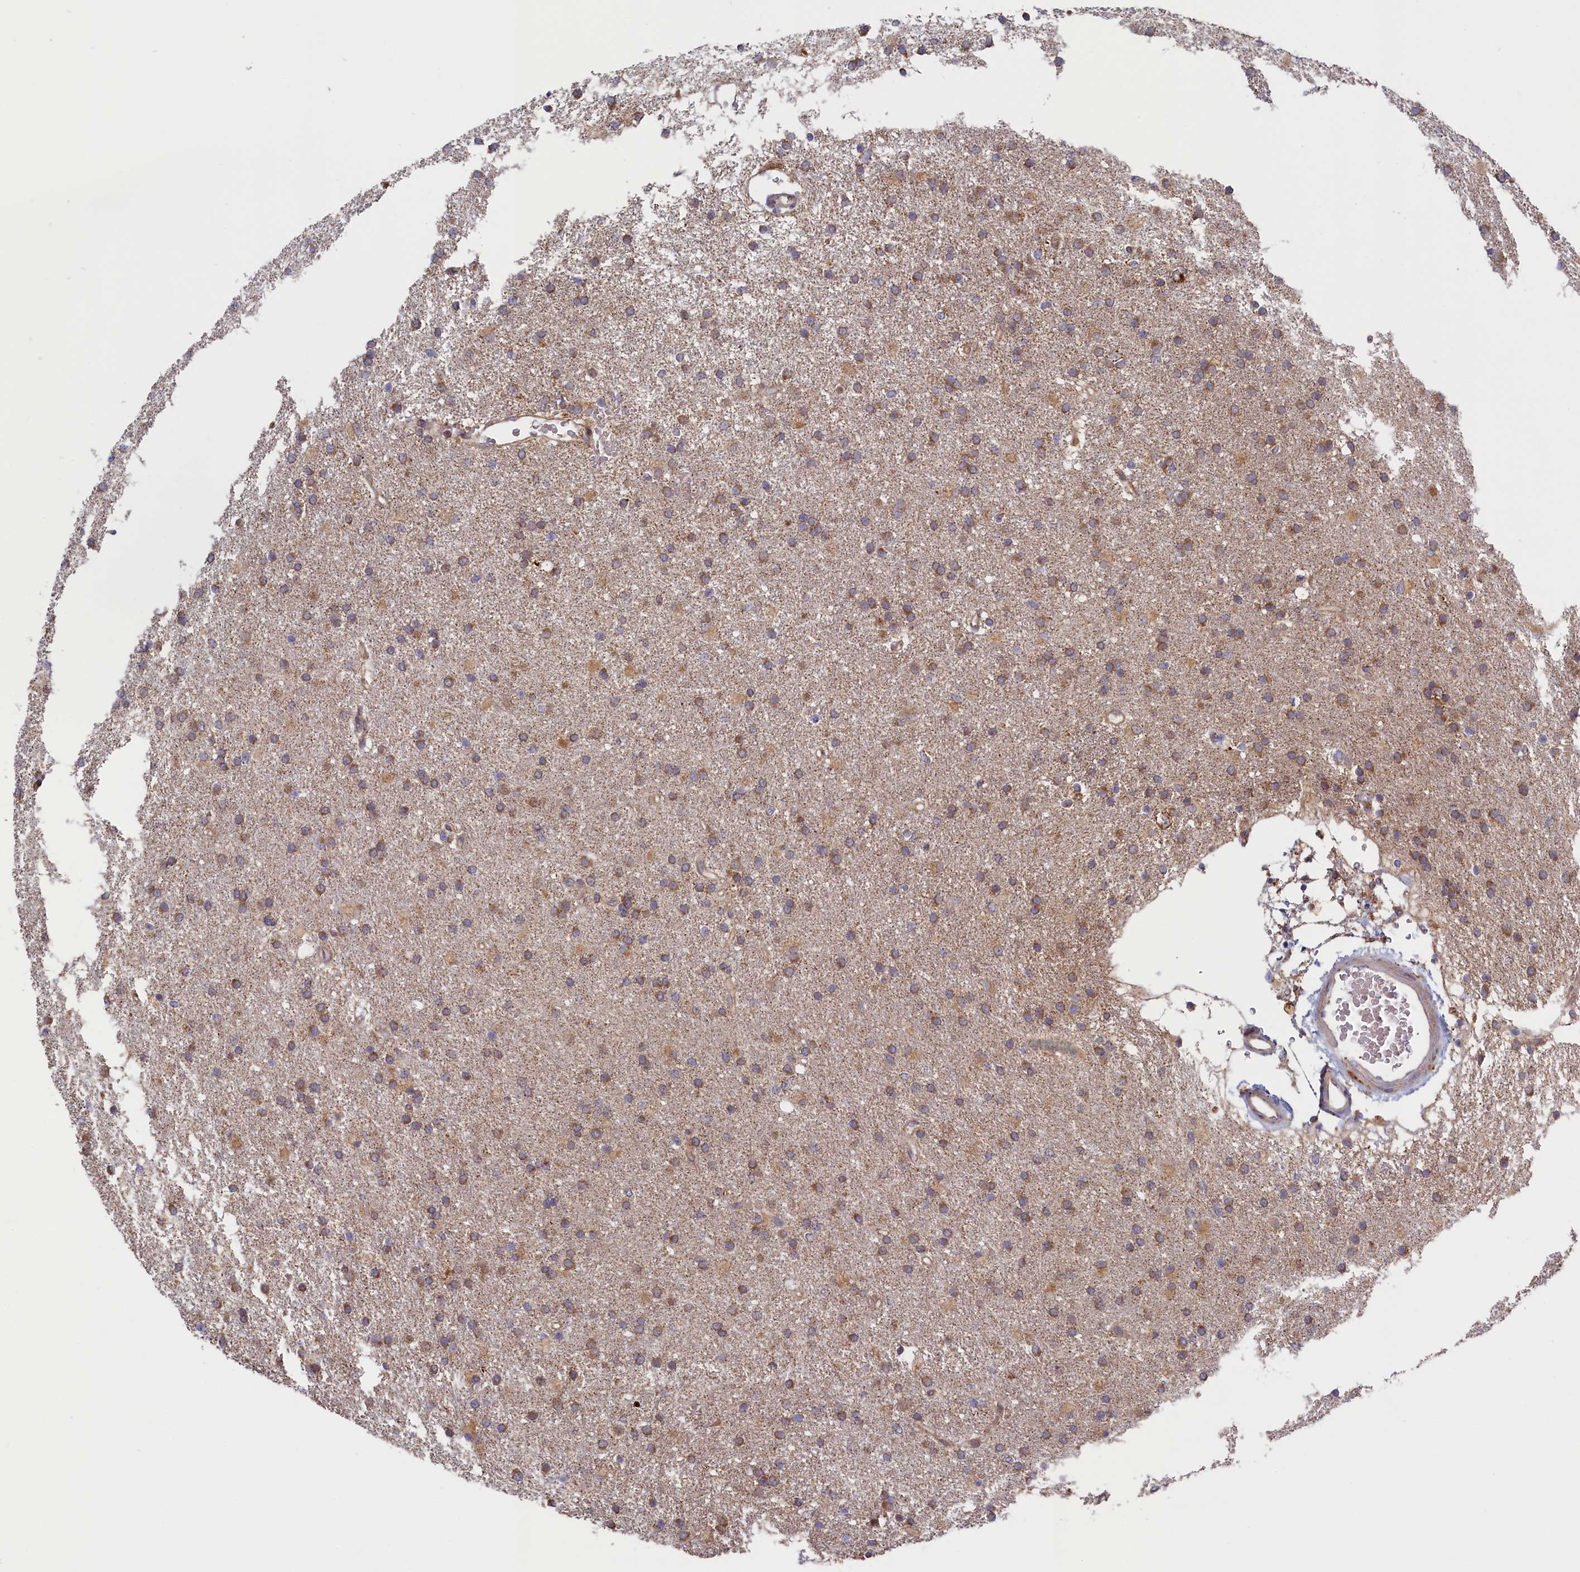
{"staining": {"intensity": "moderate", "quantity": ">75%", "location": "cytoplasmic/membranous"}, "tissue": "glioma", "cell_type": "Tumor cells", "image_type": "cancer", "snomed": [{"axis": "morphology", "description": "Glioma, malignant, High grade"}, {"axis": "topography", "description": "Brain"}], "caption": "A high-resolution image shows immunohistochemistry staining of malignant glioma (high-grade), which demonstrates moderate cytoplasmic/membranous staining in about >75% of tumor cells. (DAB IHC, brown staining for protein, blue staining for nuclei).", "gene": "CEP44", "patient": {"sex": "male", "age": 77}}